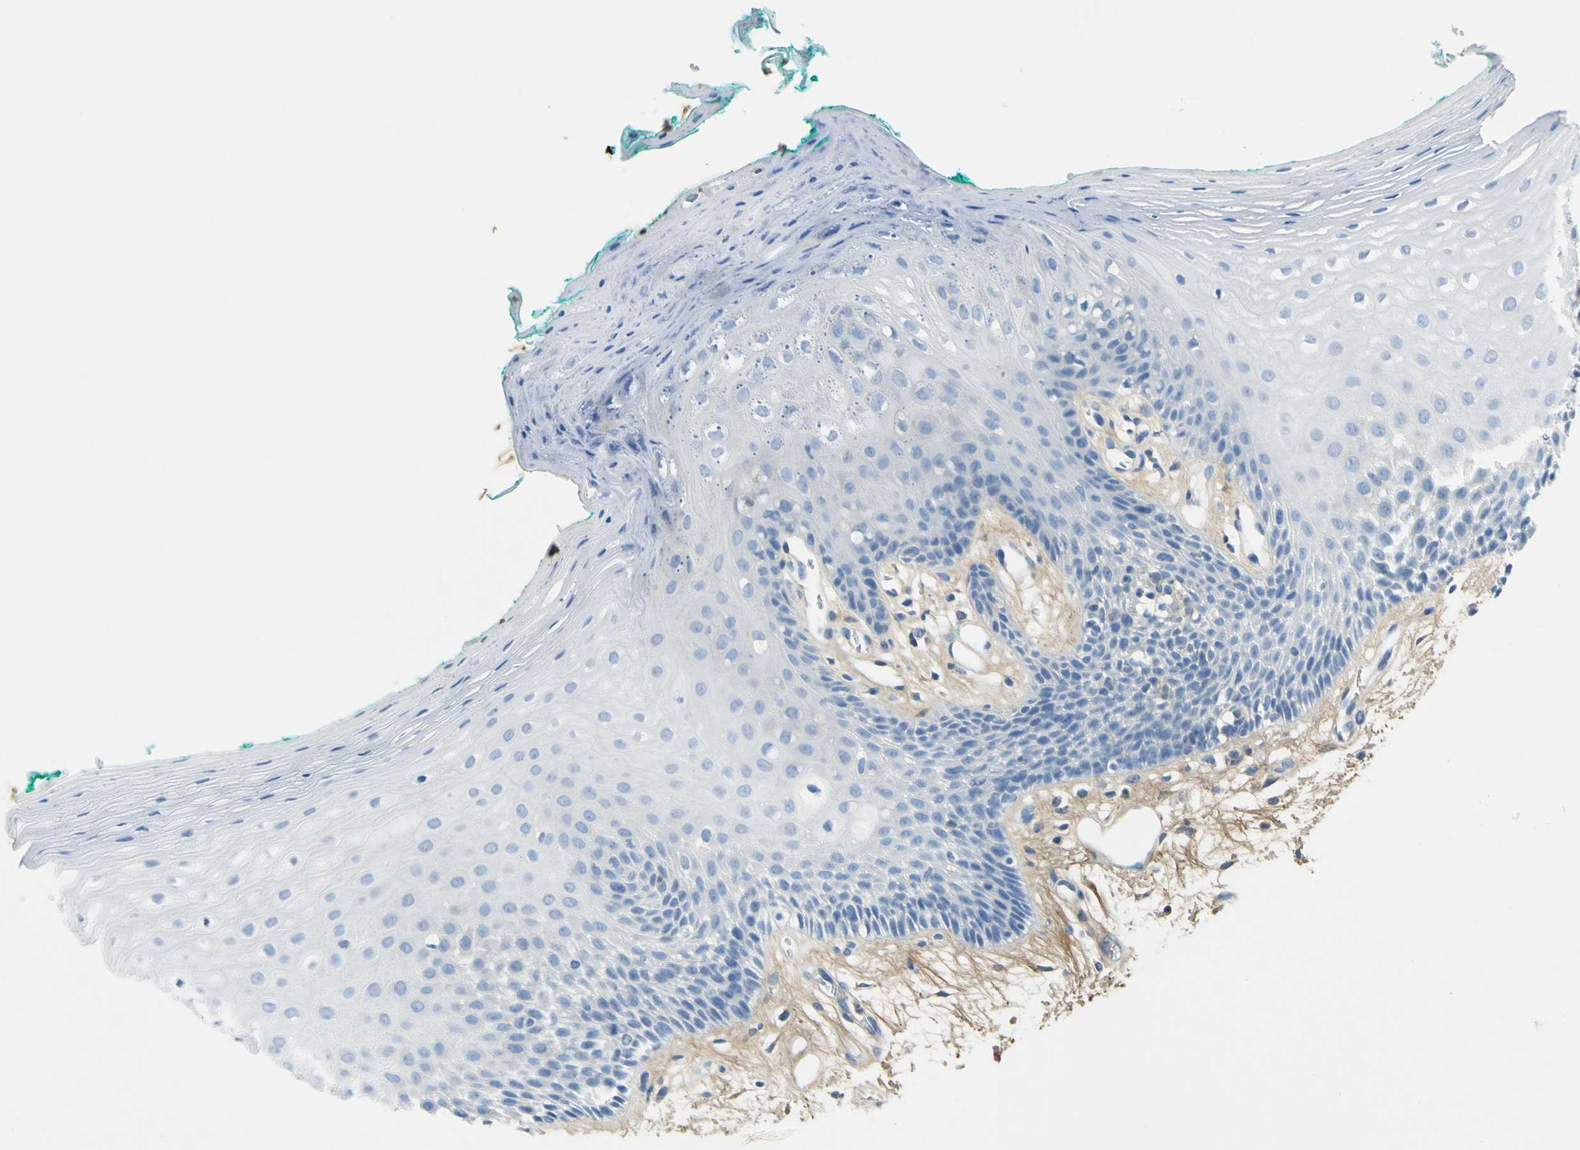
{"staining": {"intensity": "negative", "quantity": "none", "location": "none"}, "tissue": "oral mucosa", "cell_type": "Squamous epithelial cells", "image_type": "normal", "snomed": [{"axis": "morphology", "description": "Normal tissue, NOS"}, {"axis": "topography", "description": "Skeletal muscle"}, {"axis": "topography", "description": "Oral tissue"}, {"axis": "topography", "description": "Peripheral nerve tissue"}], "caption": "This micrograph is of normal oral mucosa stained with IHC to label a protein in brown with the nuclei are counter-stained blue. There is no expression in squamous epithelial cells.", "gene": "OGN", "patient": {"sex": "female", "age": 84}}